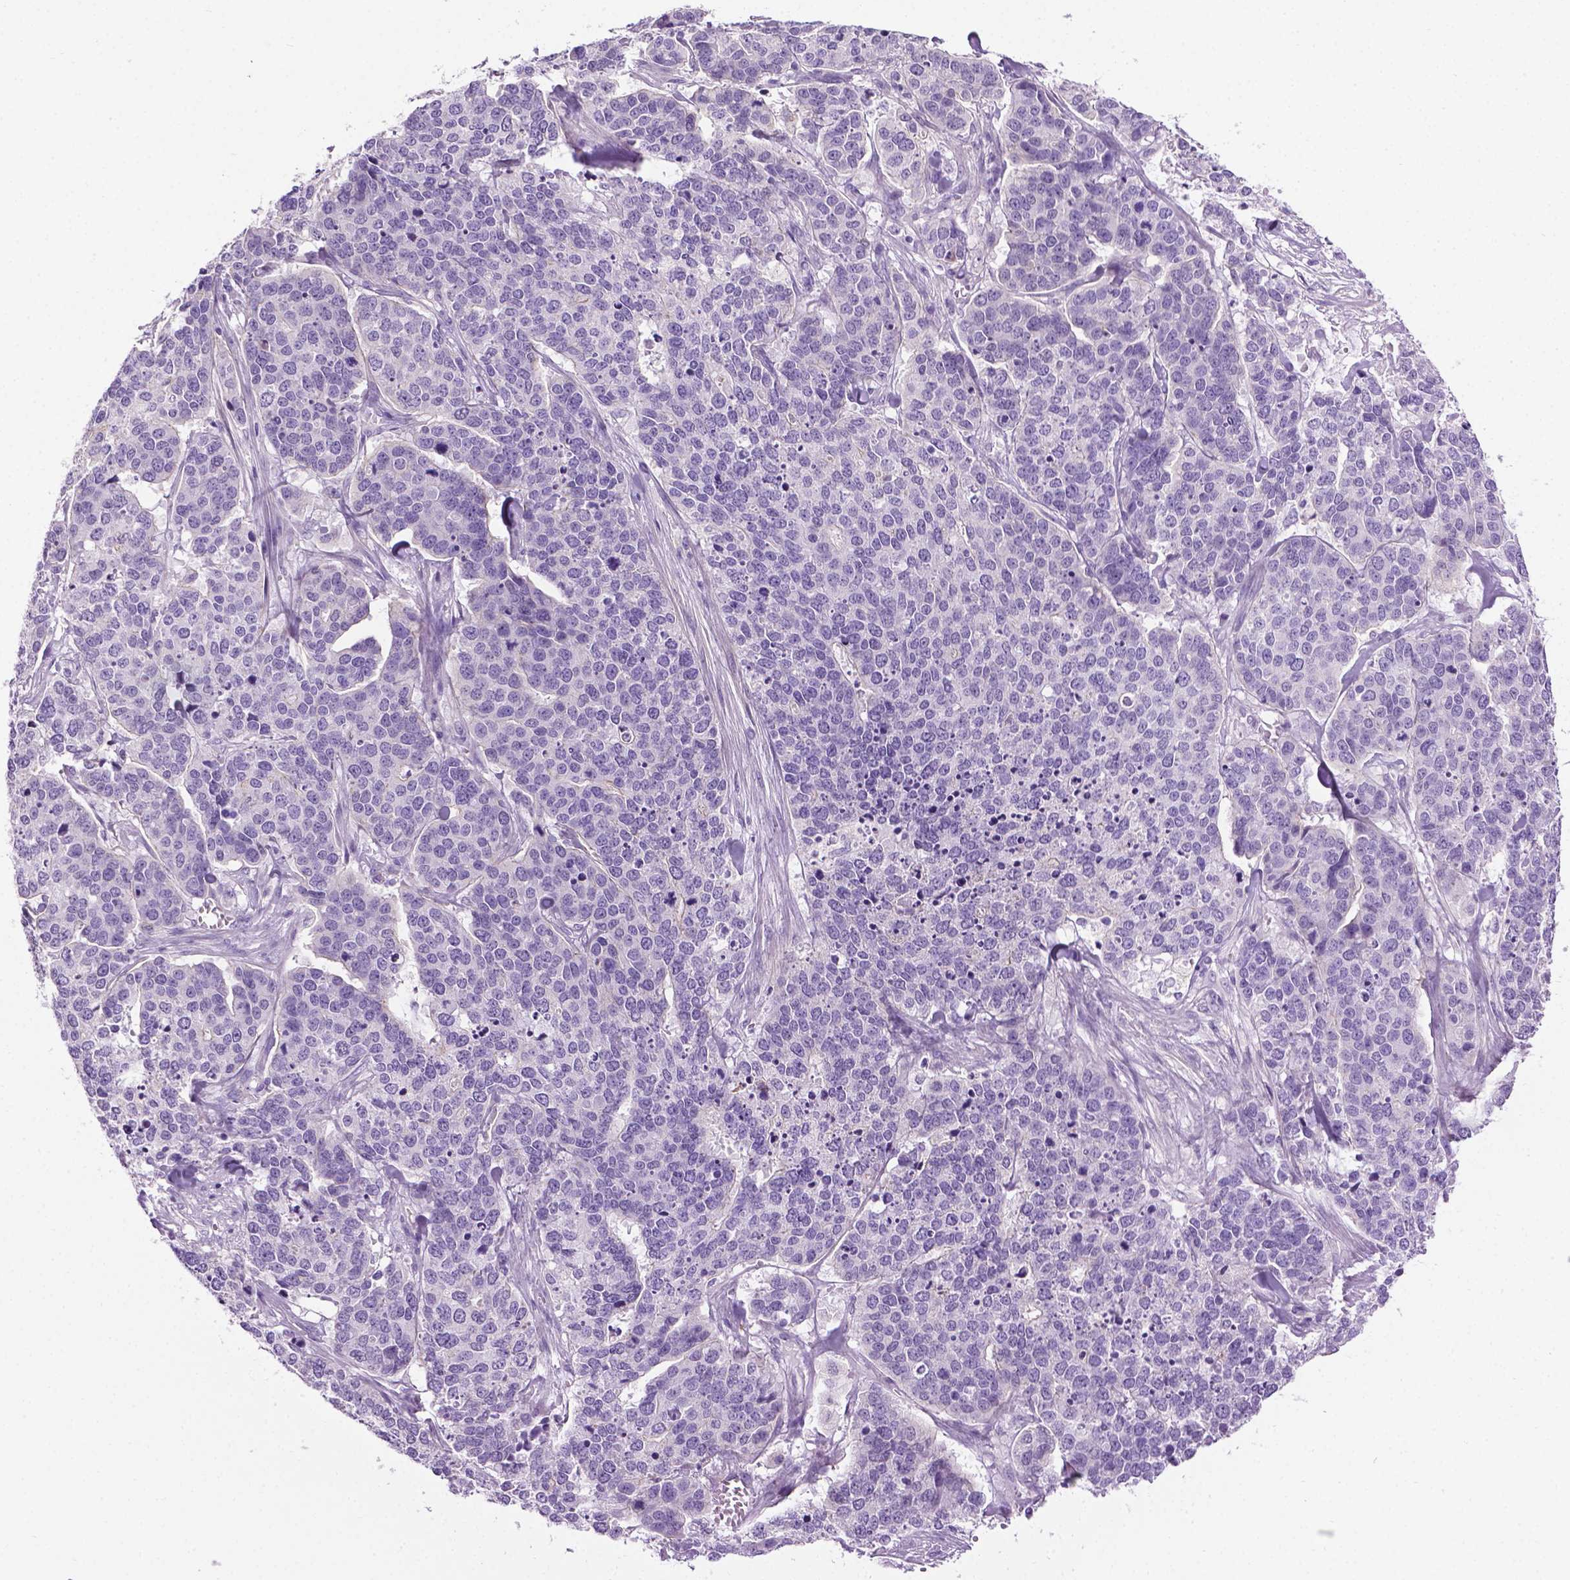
{"staining": {"intensity": "negative", "quantity": "none", "location": "none"}, "tissue": "ovarian cancer", "cell_type": "Tumor cells", "image_type": "cancer", "snomed": [{"axis": "morphology", "description": "Carcinoma, endometroid"}, {"axis": "topography", "description": "Ovary"}], "caption": "Immunohistochemistry of ovarian cancer (endometroid carcinoma) displays no positivity in tumor cells.", "gene": "SPECC1L", "patient": {"sex": "female", "age": 65}}